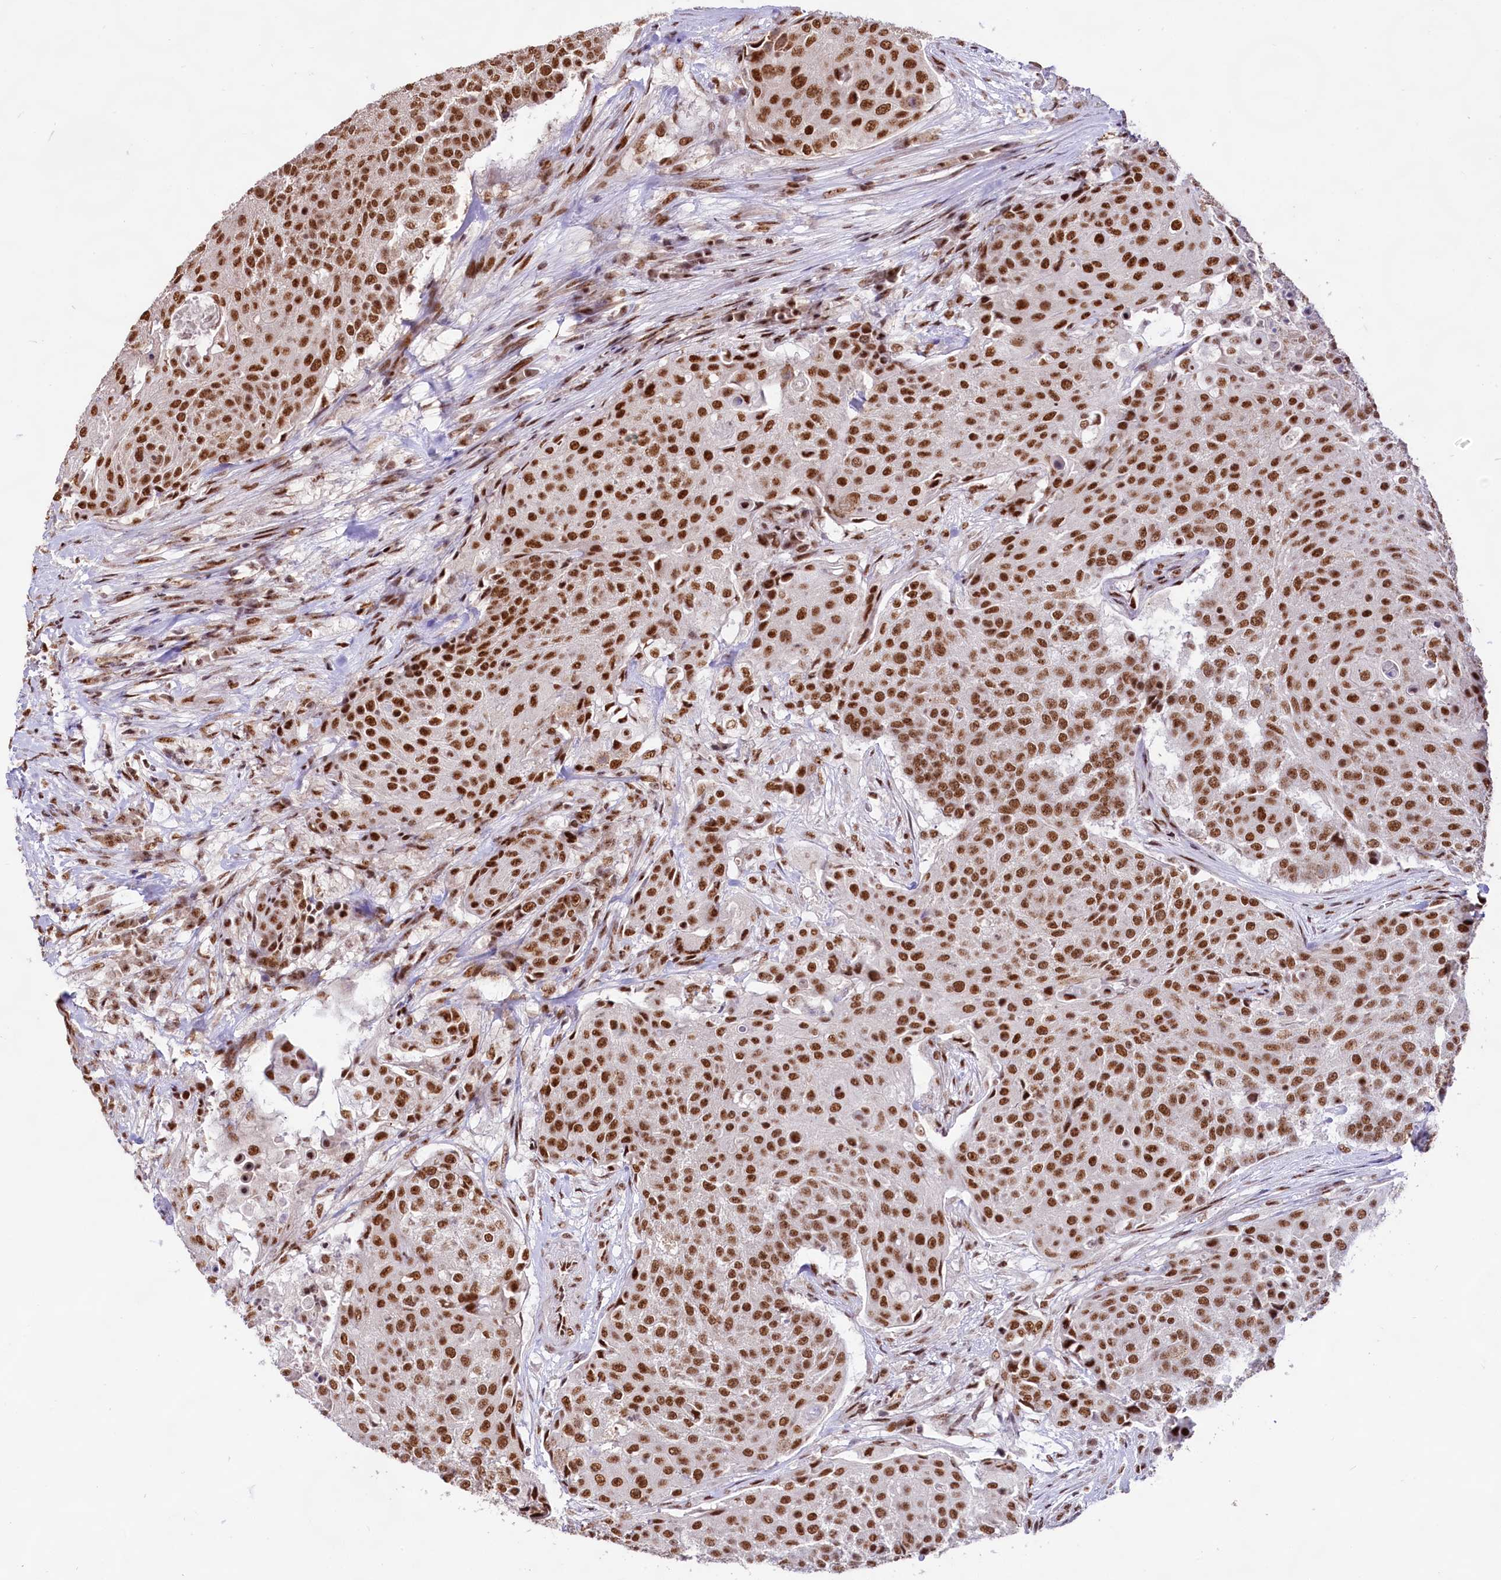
{"staining": {"intensity": "strong", "quantity": ">75%", "location": "nuclear"}, "tissue": "urothelial cancer", "cell_type": "Tumor cells", "image_type": "cancer", "snomed": [{"axis": "morphology", "description": "Urothelial carcinoma, High grade"}, {"axis": "topography", "description": "Urinary bladder"}], "caption": "Strong nuclear protein staining is seen in approximately >75% of tumor cells in urothelial cancer. The protein is shown in brown color, while the nuclei are stained blue.", "gene": "HIRA", "patient": {"sex": "female", "age": 63}}